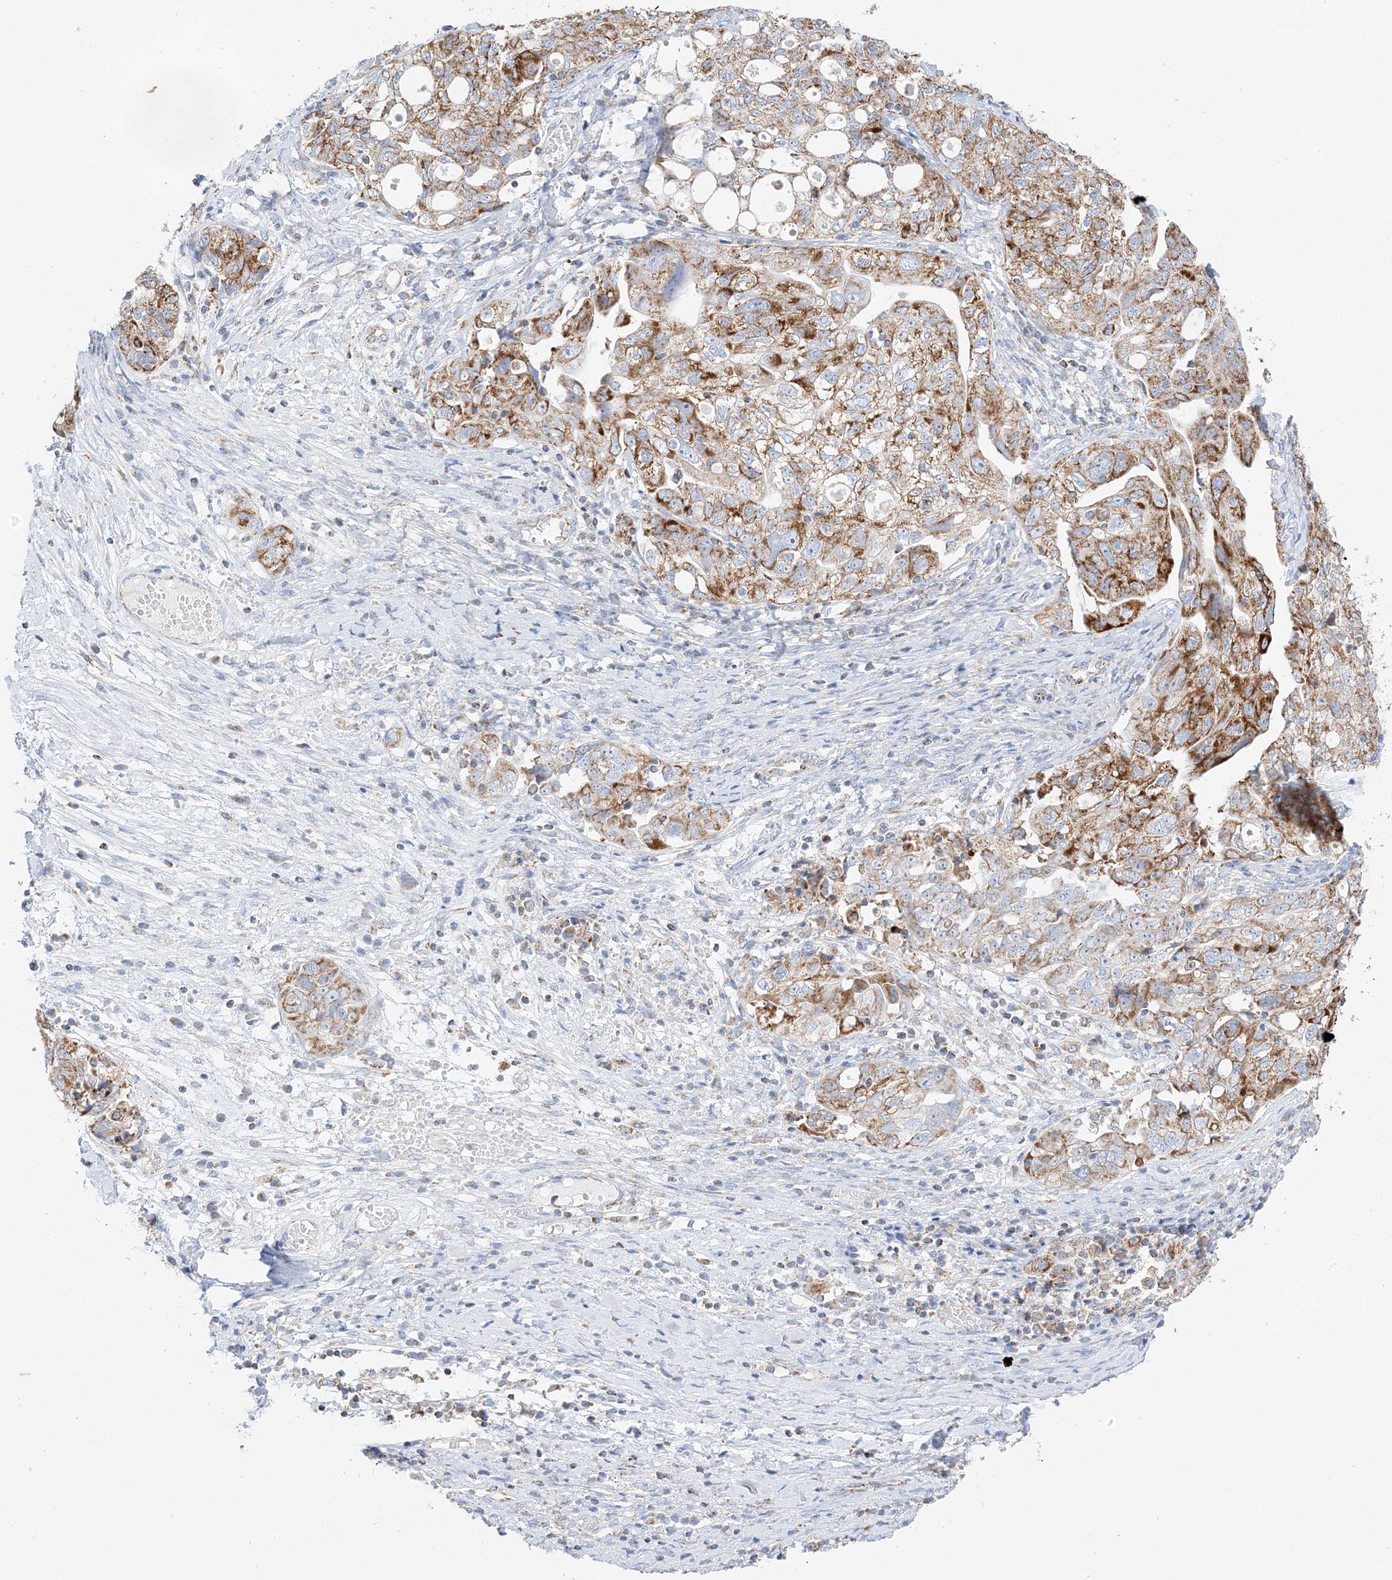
{"staining": {"intensity": "strong", "quantity": ">75%", "location": "cytoplasmic/membranous"}, "tissue": "ovarian cancer", "cell_type": "Tumor cells", "image_type": "cancer", "snomed": [{"axis": "morphology", "description": "Carcinoma, NOS"}, {"axis": "morphology", "description": "Cystadenocarcinoma, serous, NOS"}, {"axis": "topography", "description": "Ovary"}], "caption": "An image showing strong cytoplasmic/membranous positivity in approximately >75% of tumor cells in ovarian carcinoma, as visualized by brown immunohistochemical staining.", "gene": "CAPN13", "patient": {"sex": "female", "age": 69}}